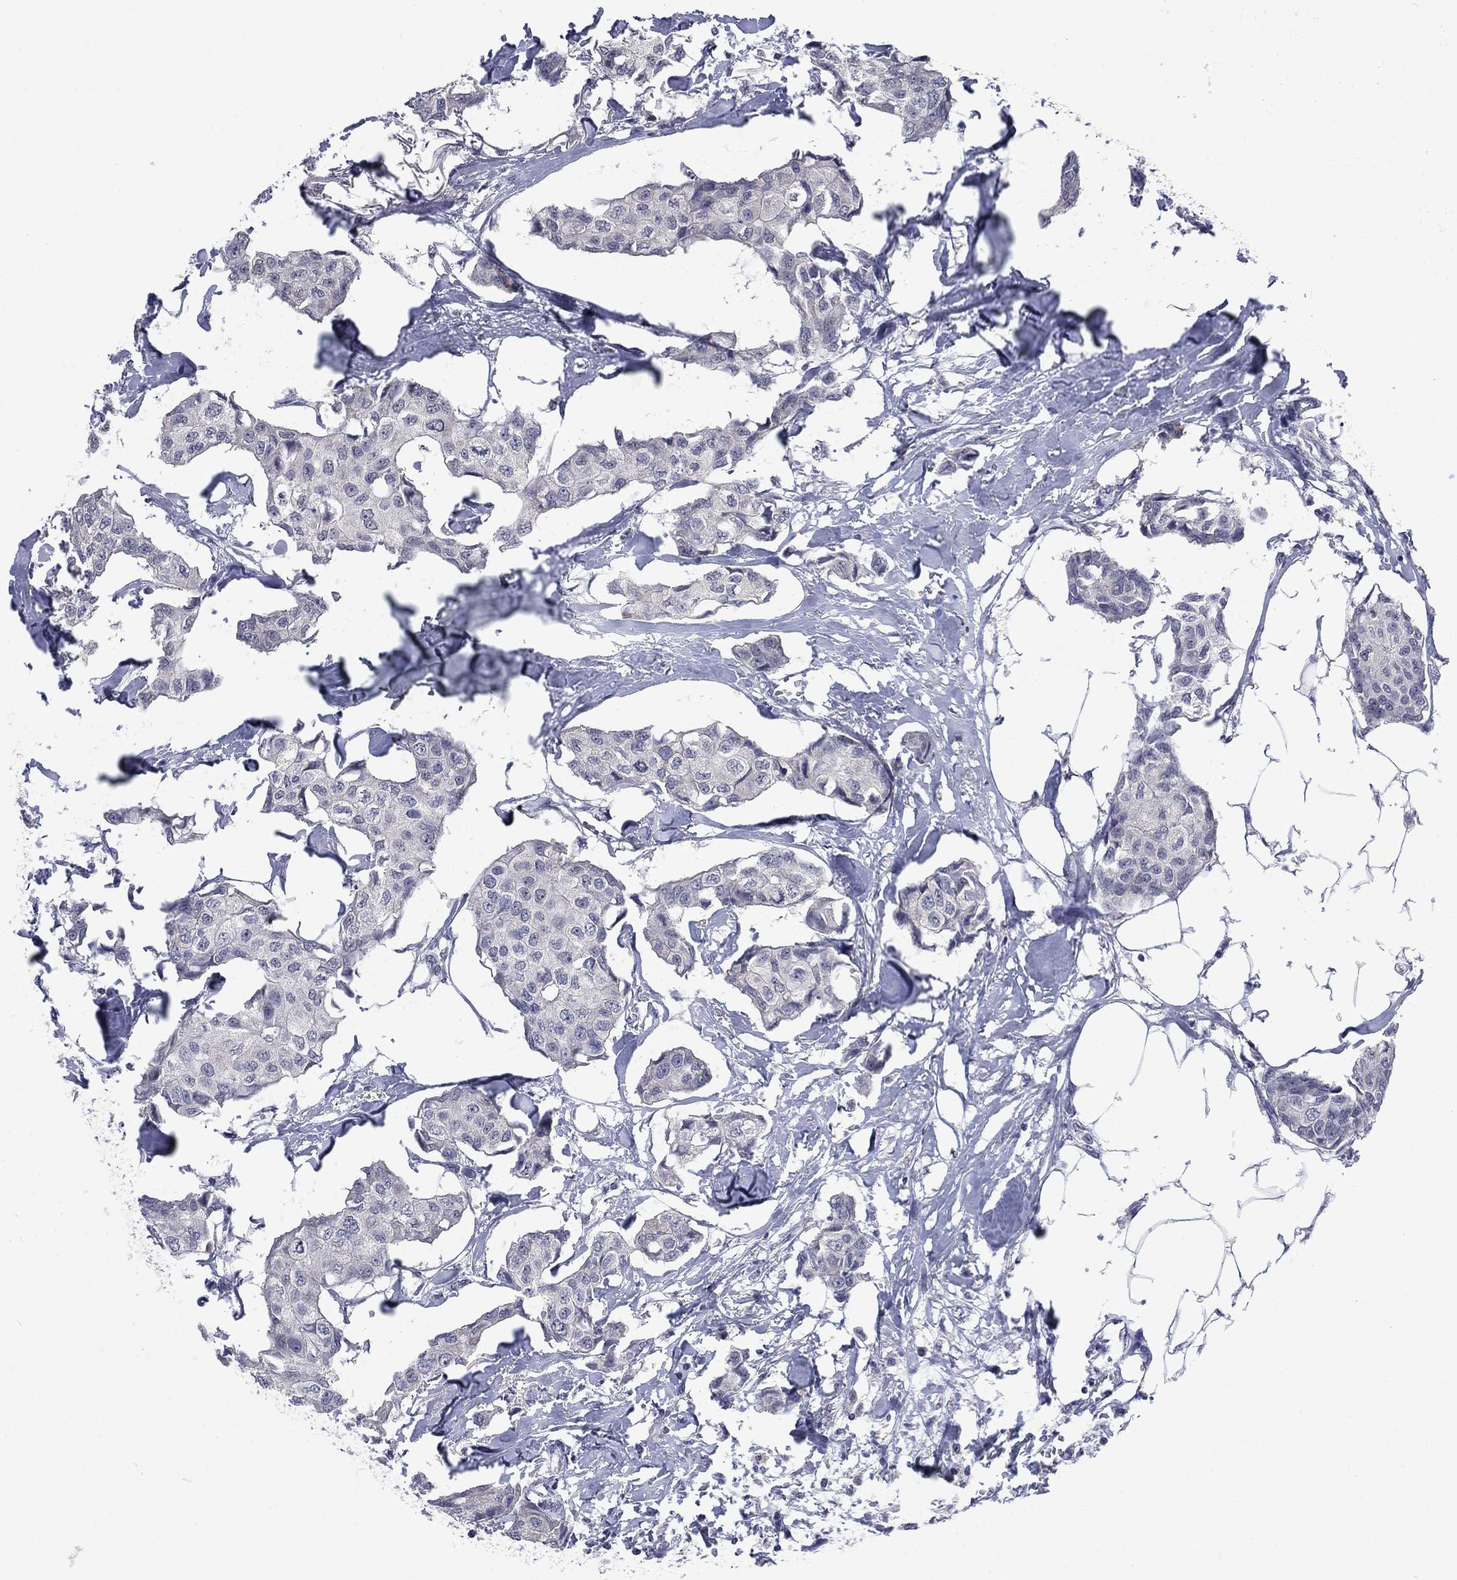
{"staining": {"intensity": "negative", "quantity": "none", "location": "none"}, "tissue": "breast cancer", "cell_type": "Tumor cells", "image_type": "cancer", "snomed": [{"axis": "morphology", "description": "Duct carcinoma"}, {"axis": "topography", "description": "Breast"}], "caption": "This histopathology image is of breast infiltrating ductal carcinoma stained with IHC to label a protein in brown with the nuclei are counter-stained blue. There is no staining in tumor cells. The staining was performed using DAB to visualize the protein expression in brown, while the nuclei were stained in blue with hematoxylin (Magnification: 20x).", "gene": "SPATA33", "patient": {"sex": "female", "age": 80}}